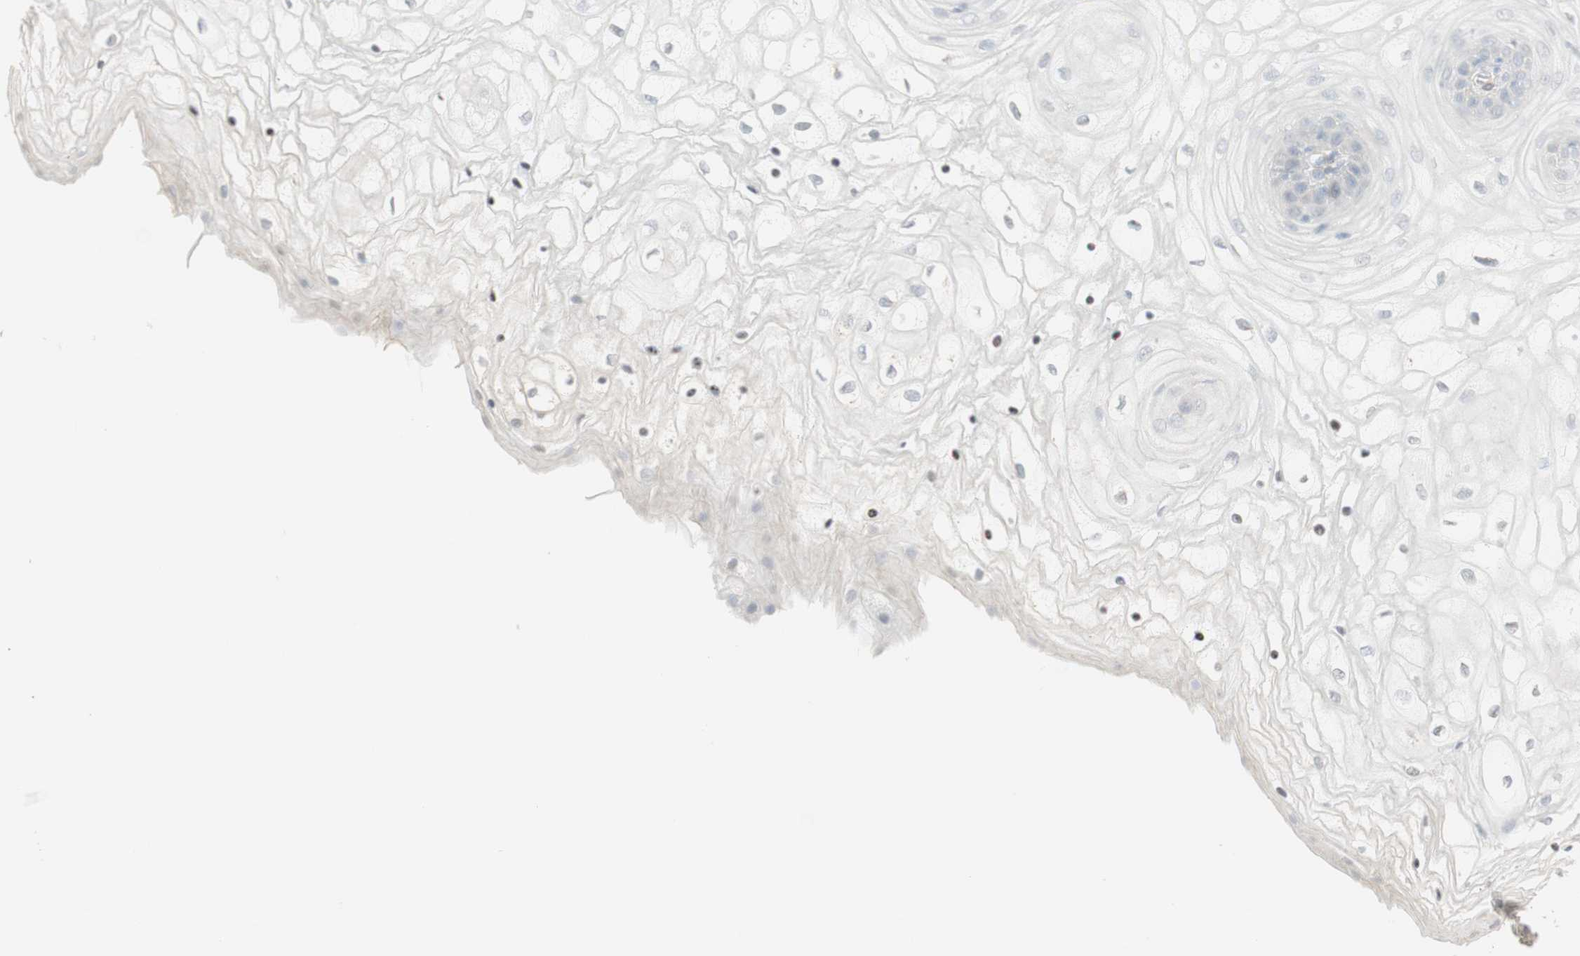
{"staining": {"intensity": "negative", "quantity": "none", "location": "none"}, "tissue": "vagina", "cell_type": "Squamous epithelial cells", "image_type": "normal", "snomed": [{"axis": "morphology", "description": "Normal tissue, NOS"}, {"axis": "topography", "description": "Vagina"}], "caption": "This micrograph is of benign vagina stained with IHC to label a protein in brown with the nuclei are counter-stained blue. There is no positivity in squamous epithelial cells.", "gene": "MUC3A", "patient": {"sex": "female", "age": 34}}